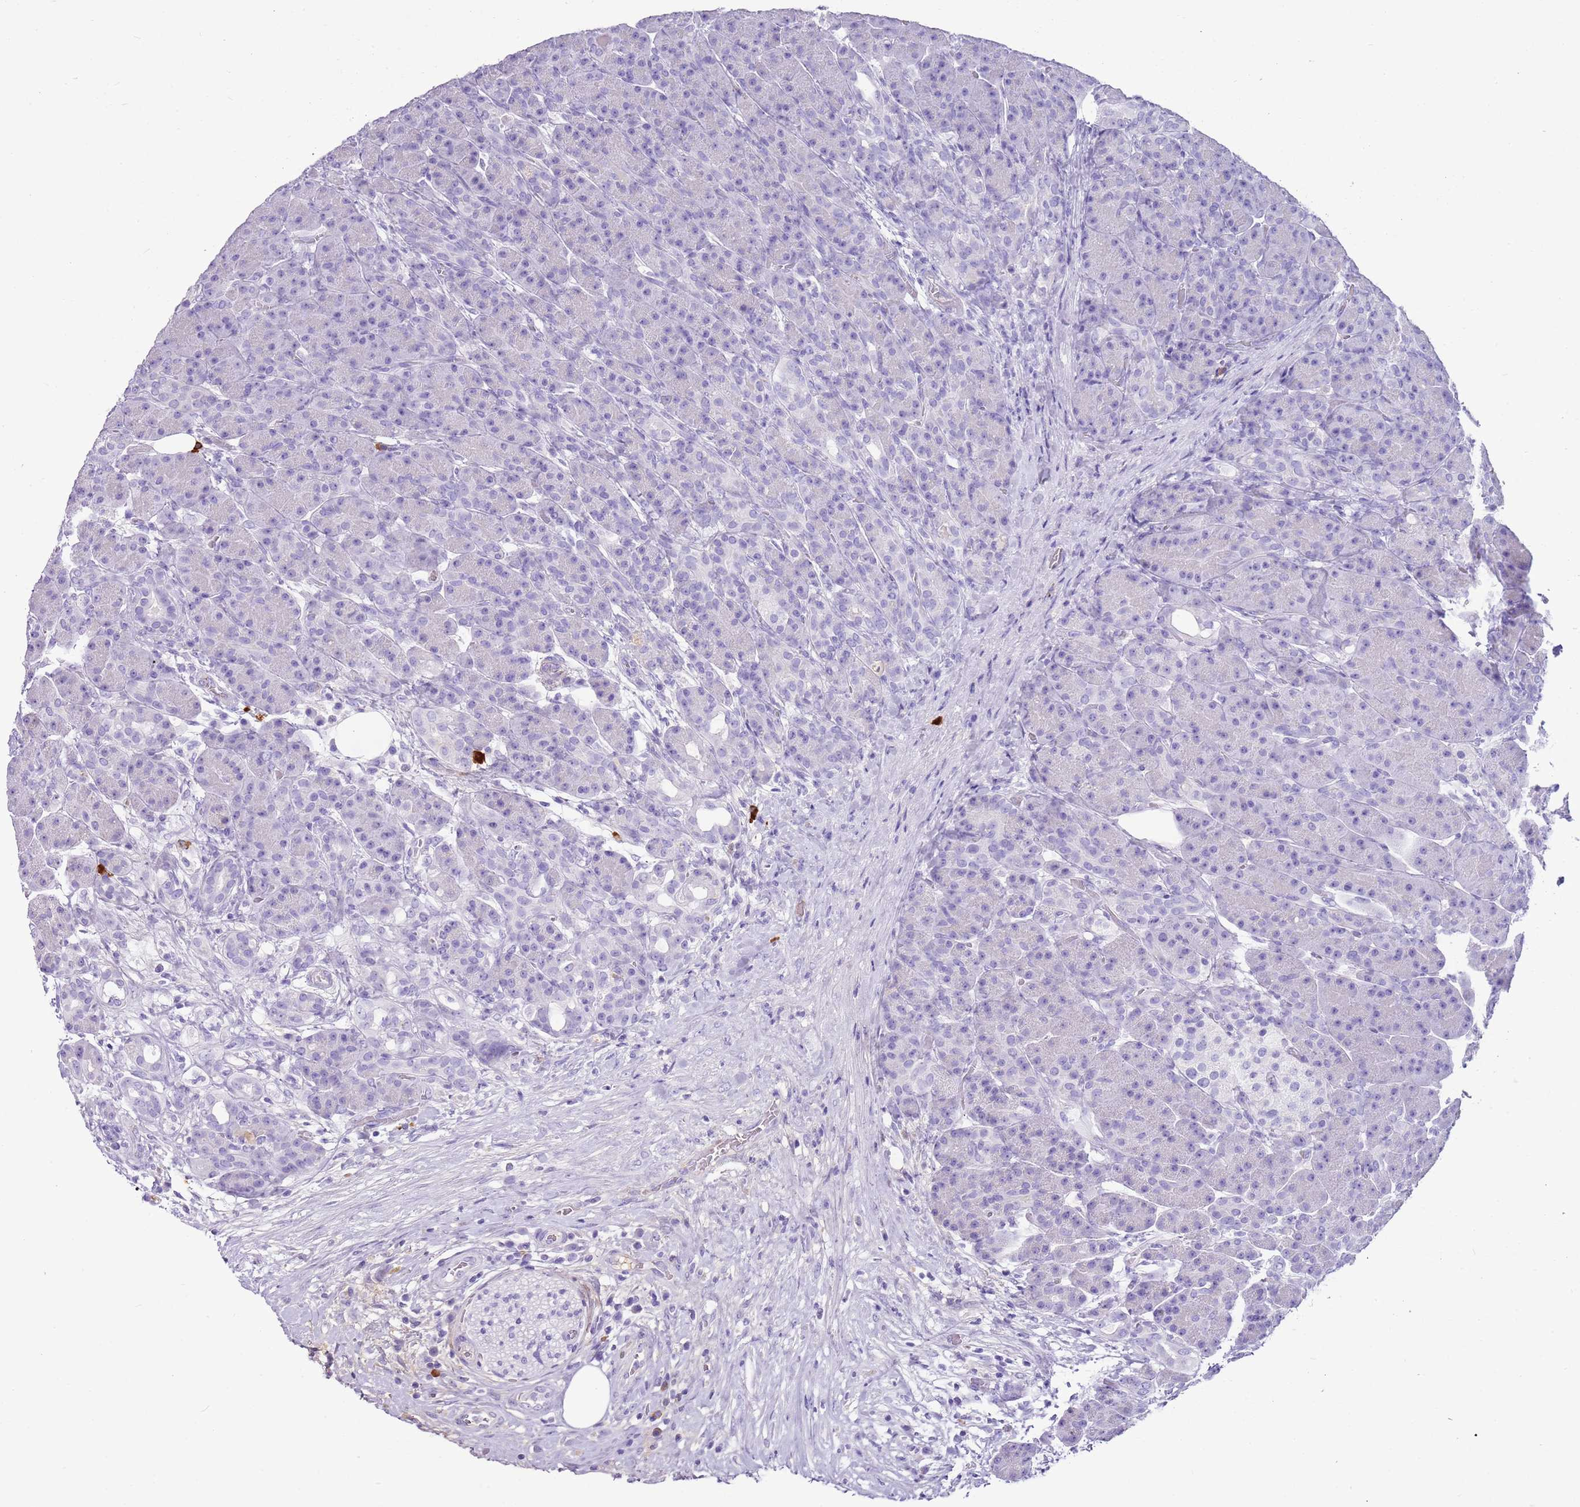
{"staining": {"intensity": "negative", "quantity": "none", "location": "none"}, "tissue": "pancreas", "cell_type": "Exocrine glandular cells", "image_type": "normal", "snomed": [{"axis": "morphology", "description": "Normal tissue, NOS"}, {"axis": "topography", "description": "Pancreas"}], "caption": "Immunohistochemical staining of unremarkable human pancreas shows no significant positivity in exocrine glandular cells.", "gene": "IGKV3", "patient": {"sex": "male", "age": 63}}